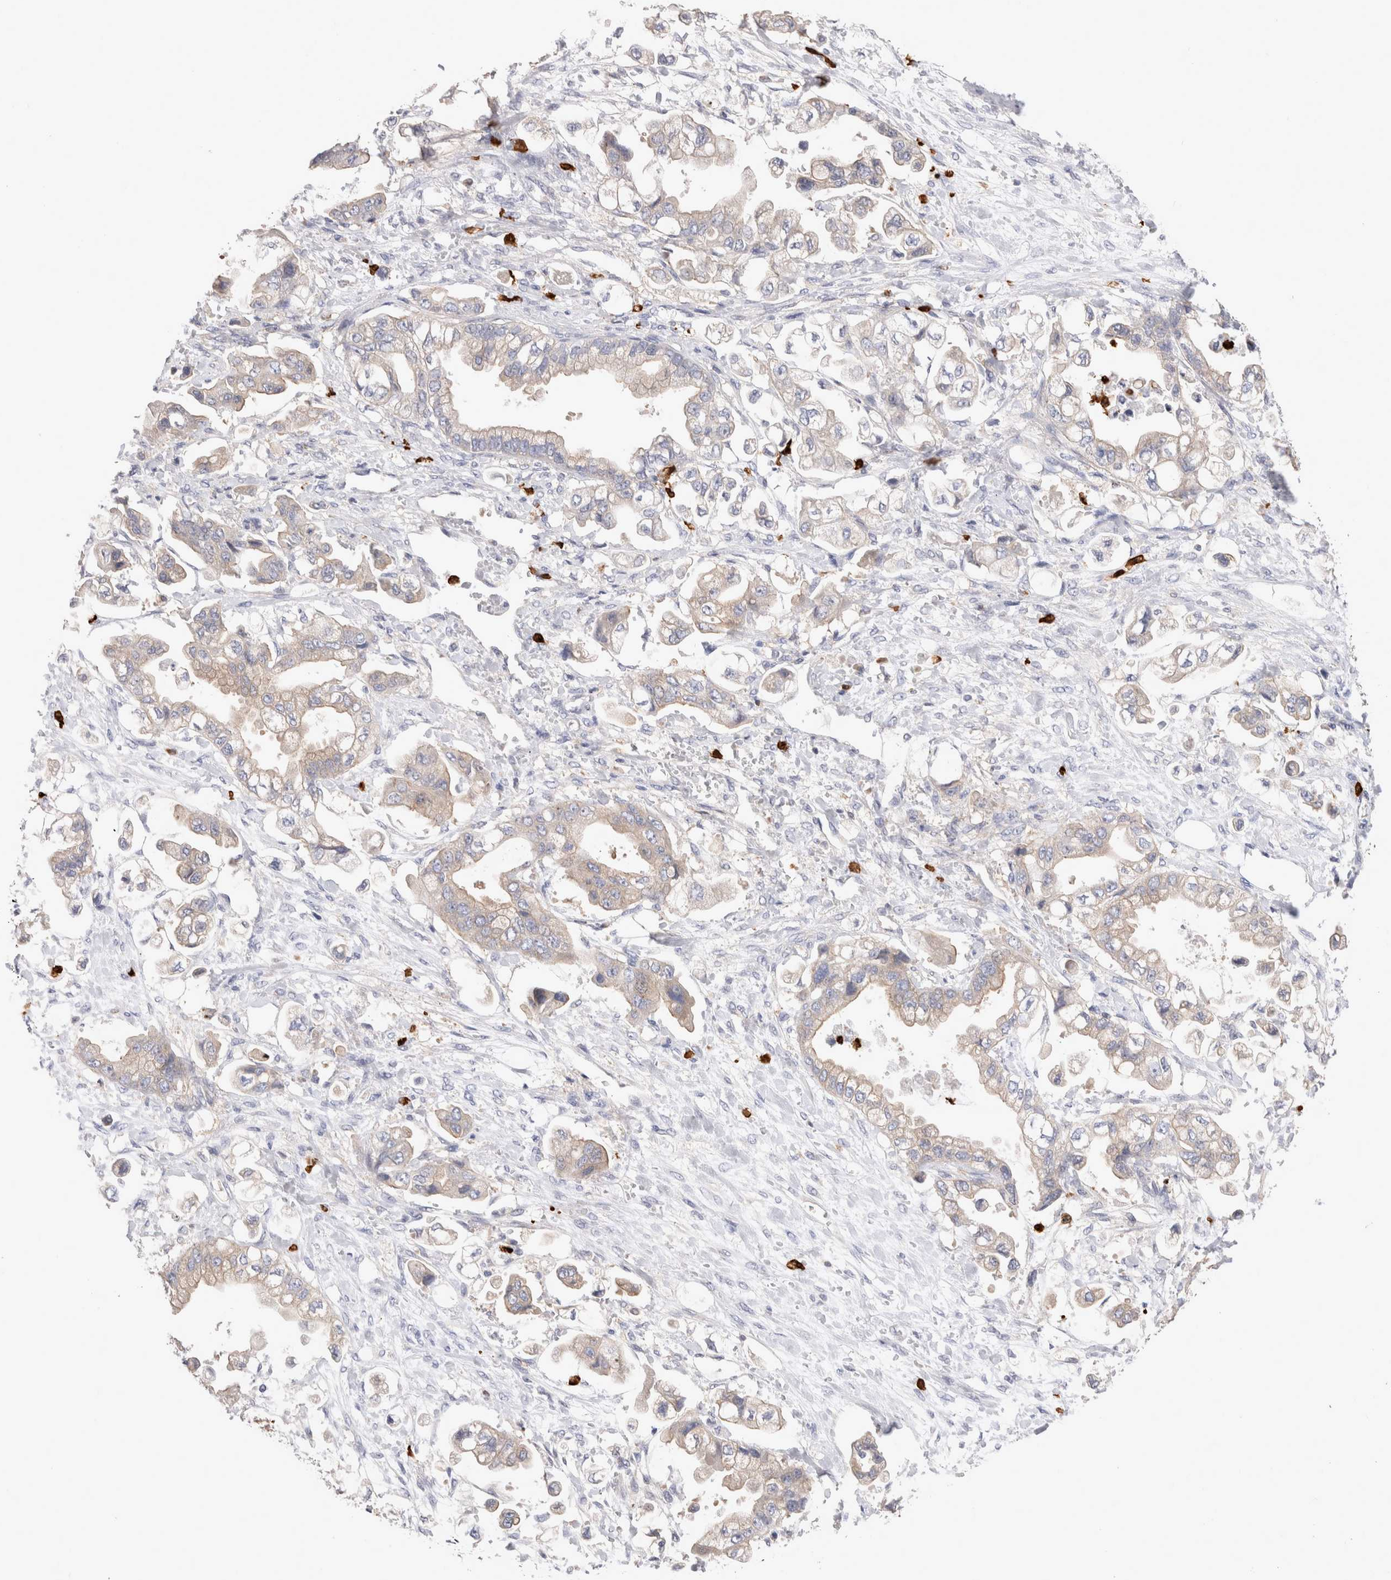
{"staining": {"intensity": "weak", "quantity": "25%-75%", "location": "cytoplasmic/membranous"}, "tissue": "stomach cancer", "cell_type": "Tumor cells", "image_type": "cancer", "snomed": [{"axis": "morphology", "description": "Adenocarcinoma, NOS"}, {"axis": "topography", "description": "Stomach"}], "caption": "Protein staining of stomach cancer tissue shows weak cytoplasmic/membranous positivity in about 25%-75% of tumor cells.", "gene": "NXT2", "patient": {"sex": "male", "age": 62}}